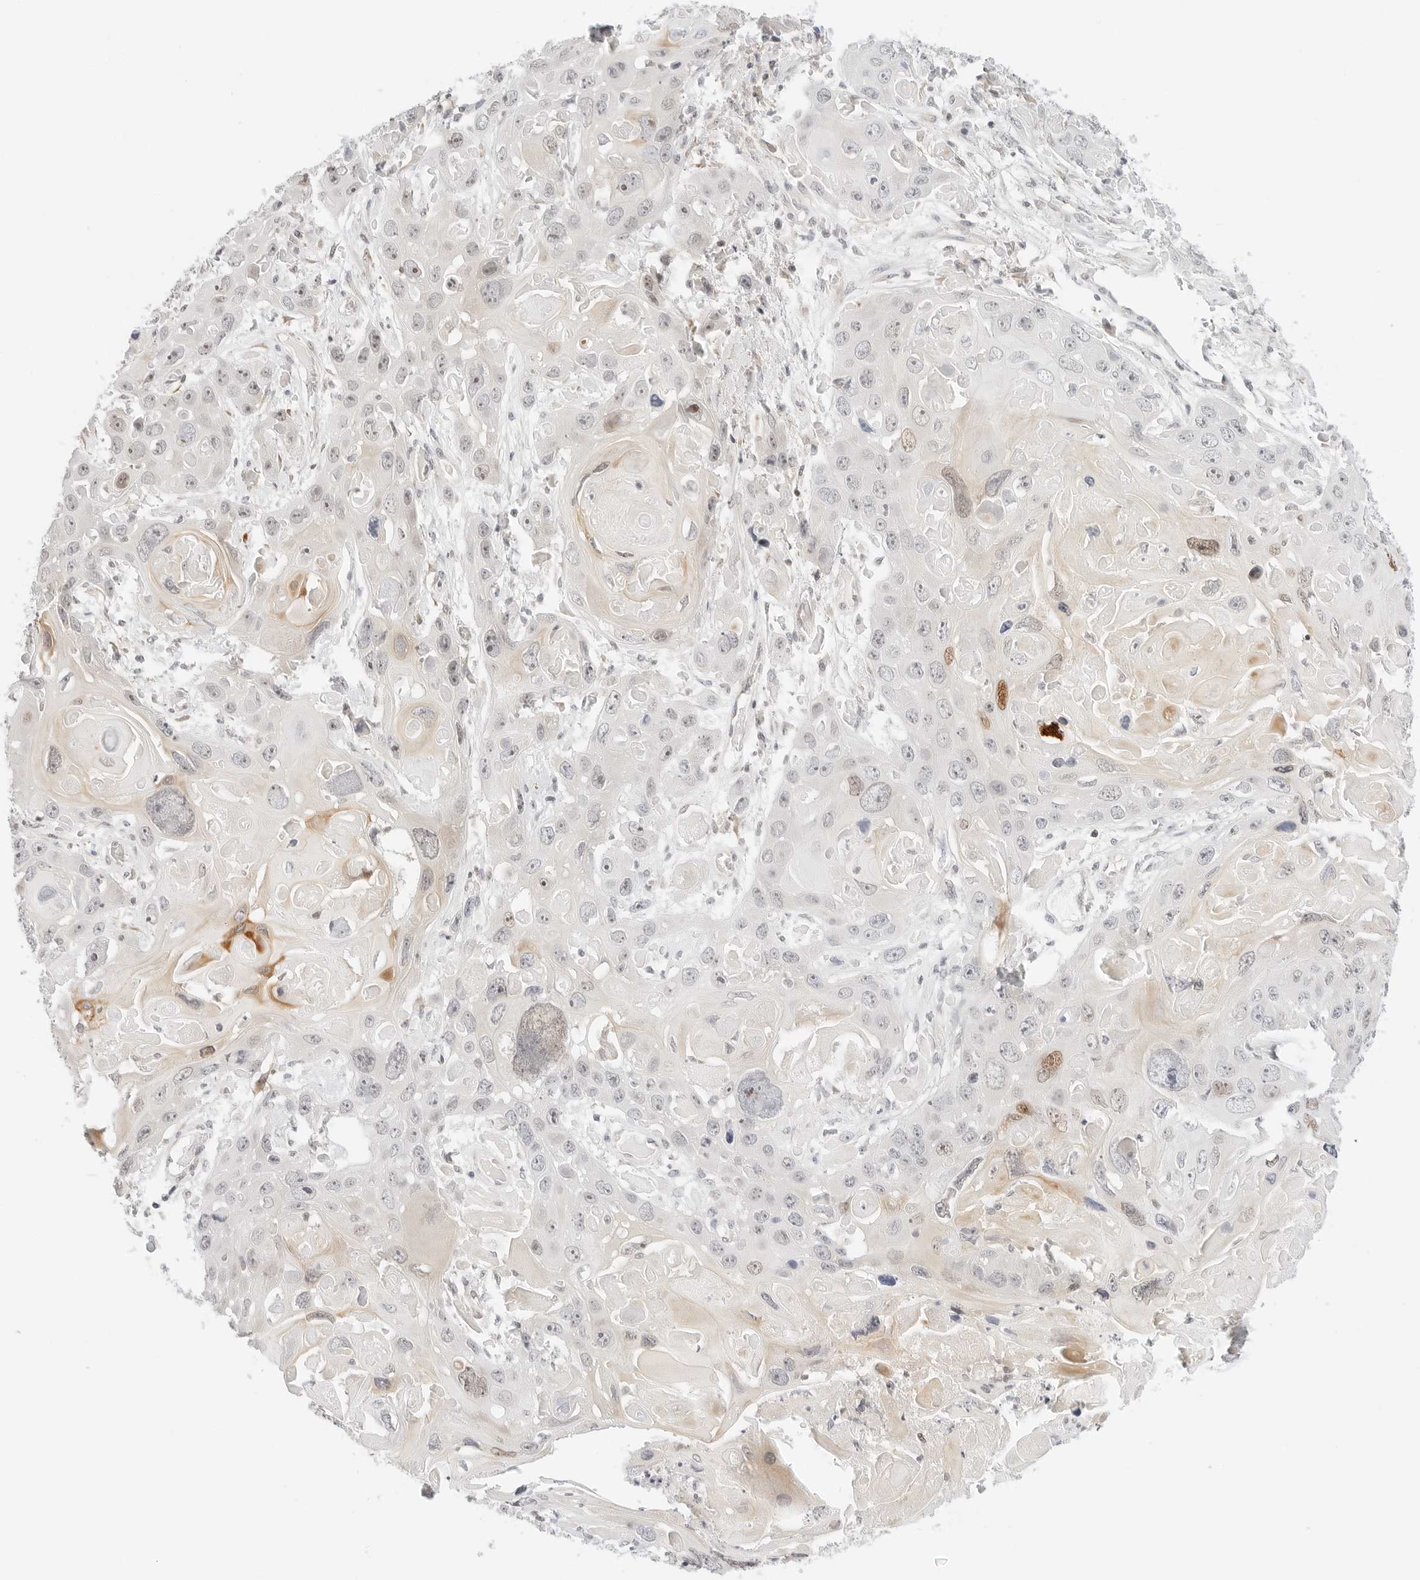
{"staining": {"intensity": "weak", "quantity": "25%-75%", "location": "cytoplasmic/membranous,nuclear"}, "tissue": "skin cancer", "cell_type": "Tumor cells", "image_type": "cancer", "snomed": [{"axis": "morphology", "description": "Squamous cell carcinoma, NOS"}, {"axis": "topography", "description": "Skin"}], "caption": "IHC of human skin cancer (squamous cell carcinoma) shows low levels of weak cytoplasmic/membranous and nuclear expression in approximately 25%-75% of tumor cells.", "gene": "TEKT2", "patient": {"sex": "male", "age": 55}}